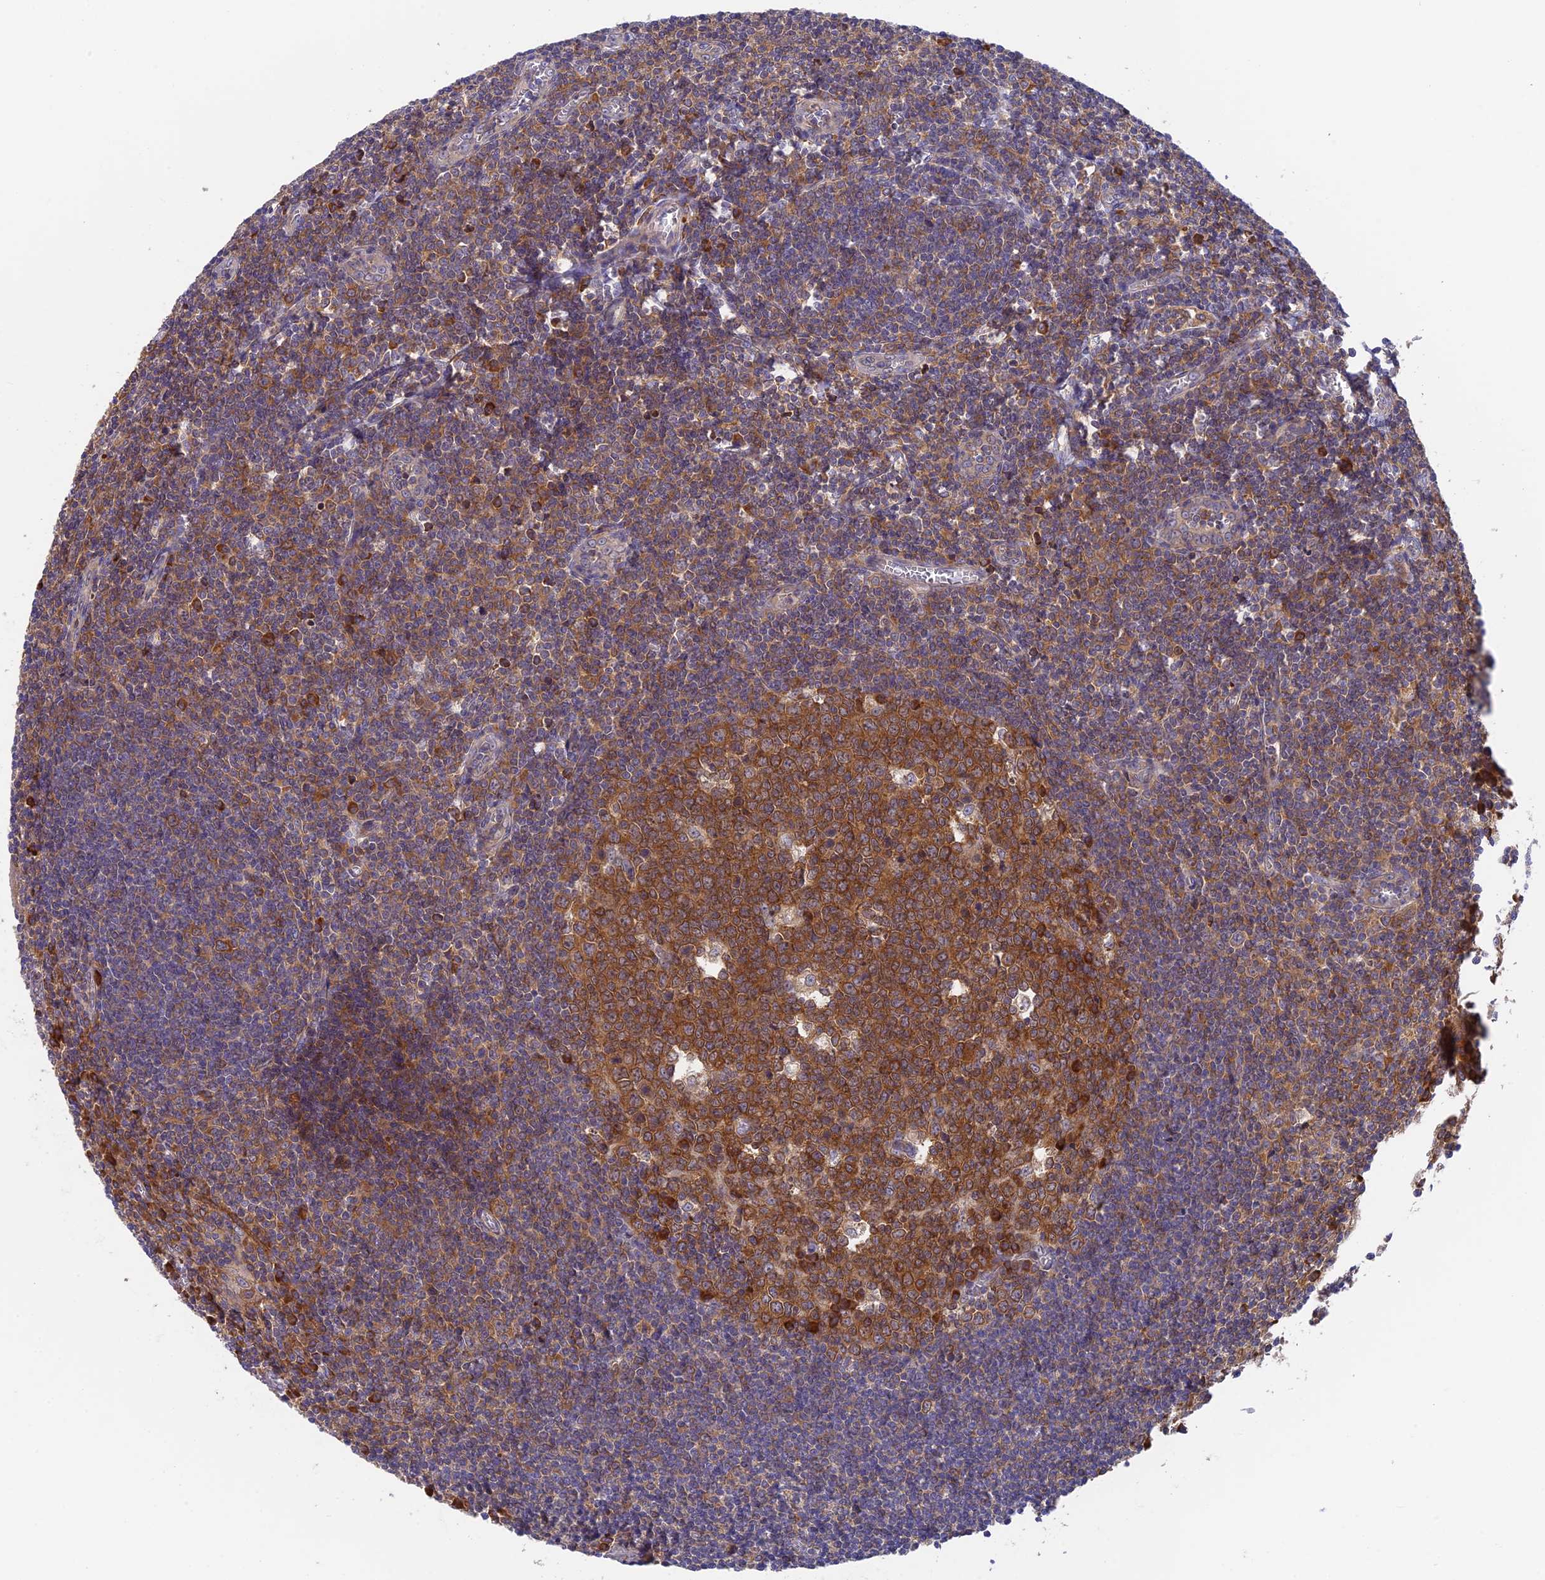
{"staining": {"intensity": "moderate", "quantity": ">75%", "location": "cytoplasmic/membranous"}, "tissue": "tonsil", "cell_type": "Germinal center cells", "image_type": "normal", "snomed": [{"axis": "morphology", "description": "Normal tissue, NOS"}, {"axis": "topography", "description": "Tonsil"}], "caption": "Protein expression by immunohistochemistry displays moderate cytoplasmic/membranous staining in approximately >75% of germinal center cells in unremarkable tonsil. (Stains: DAB in brown, nuclei in blue, Microscopy: brightfield microscopy at high magnification).", "gene": "IPO5", "patient": {"sex": "male", "age": 27}}